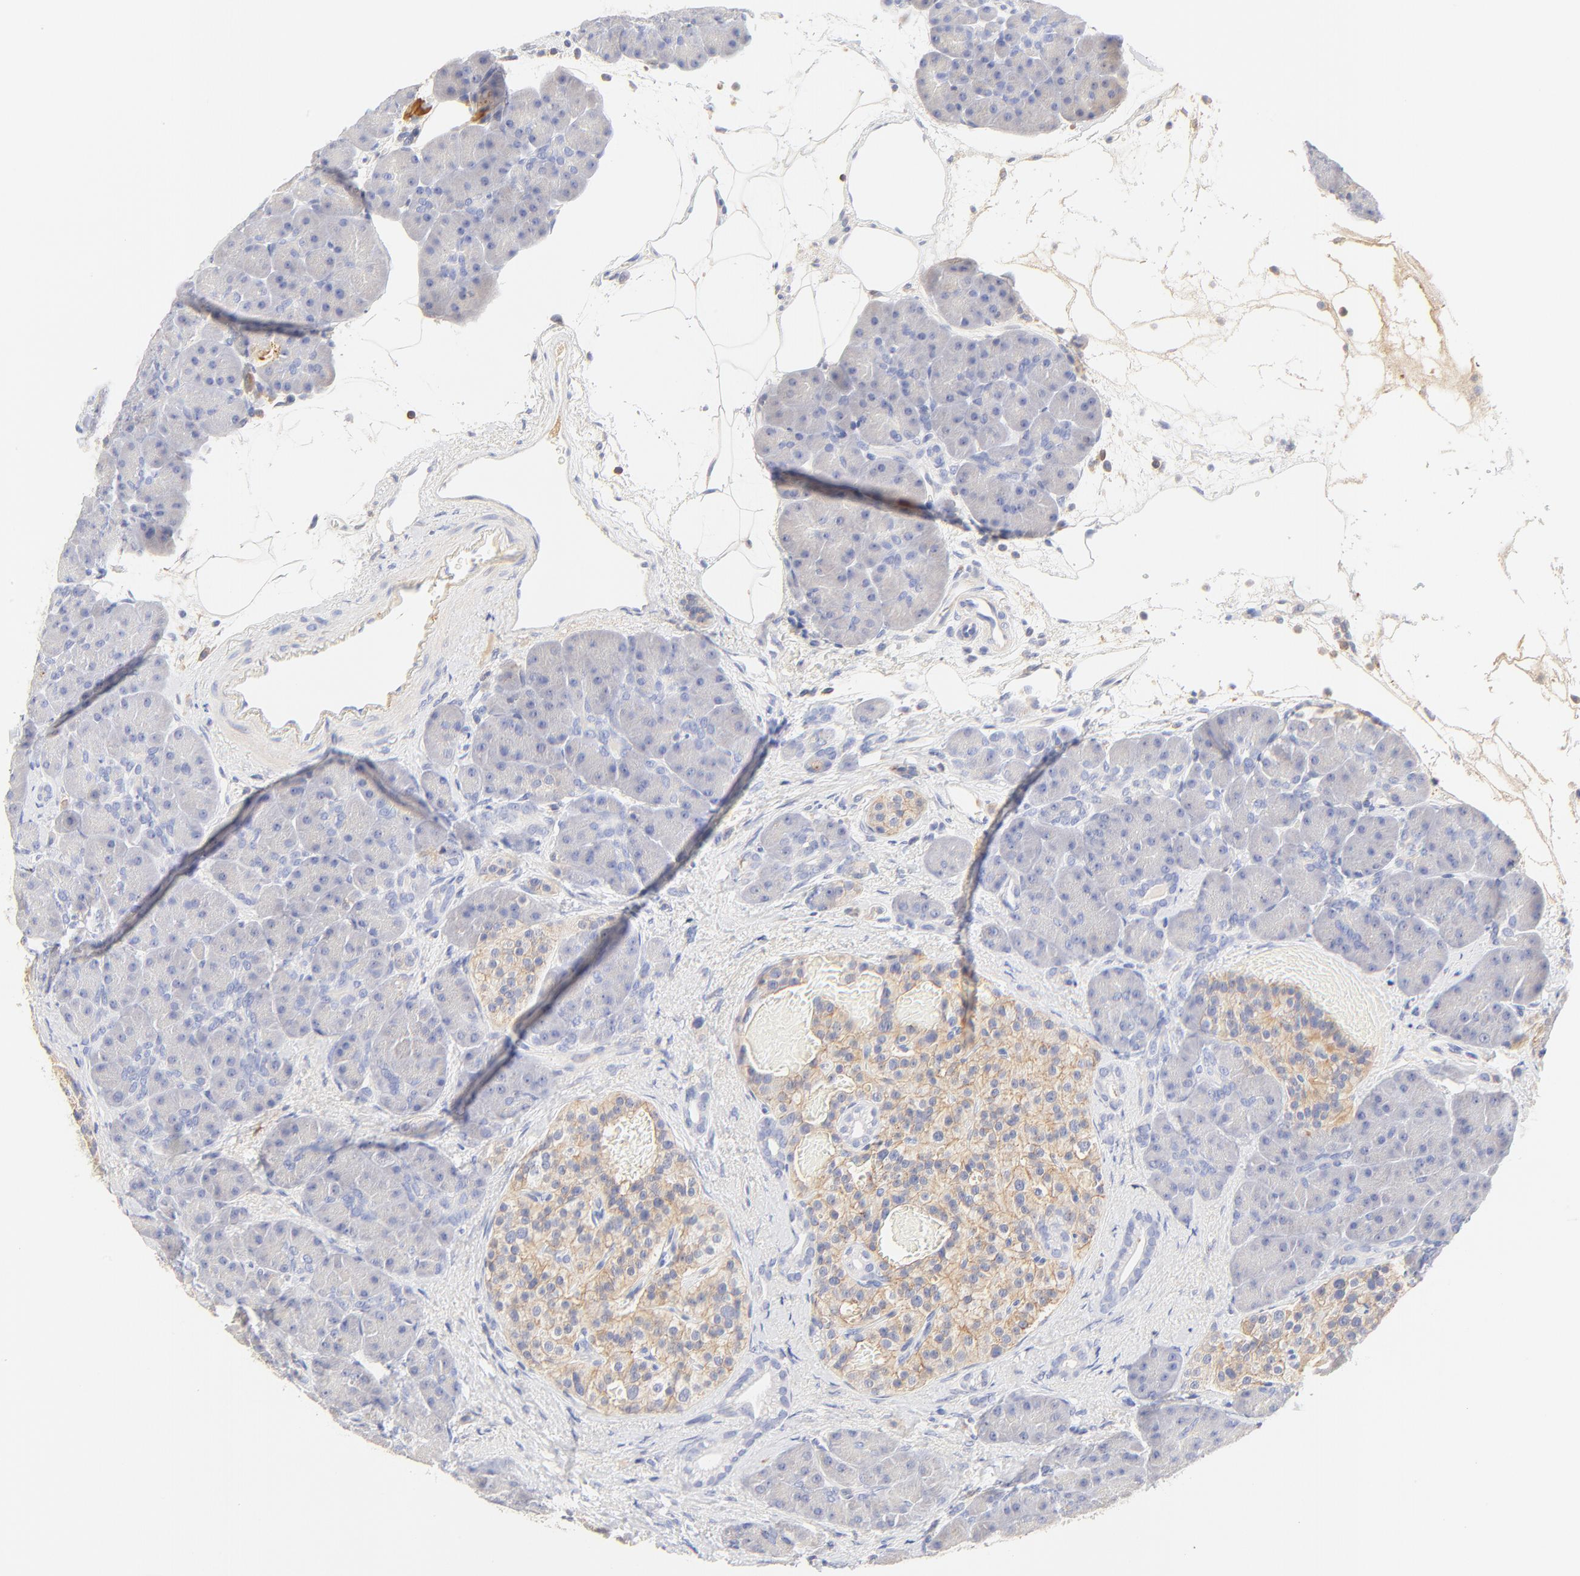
{"staining": {"intensity": "negative", "quantity": "none", "location": "none"}, "tissue": "pancreas", "cell_type": "Exocrine glandular cells", "image_type": "normal", "snomed": [{"axis": "morphology", "description": "Normal tissue, NOS"}, {"axis": "topography", "description": "Pancreas"}], "caption": "DAB (3,3'-diaminobenzidine) immunohistochemical staining of unremarkable human pancreas shows no significant expression in exocrine glandular cells.", "gene": "MDGA2", "patient": {"sex": "male", "age": 66}}